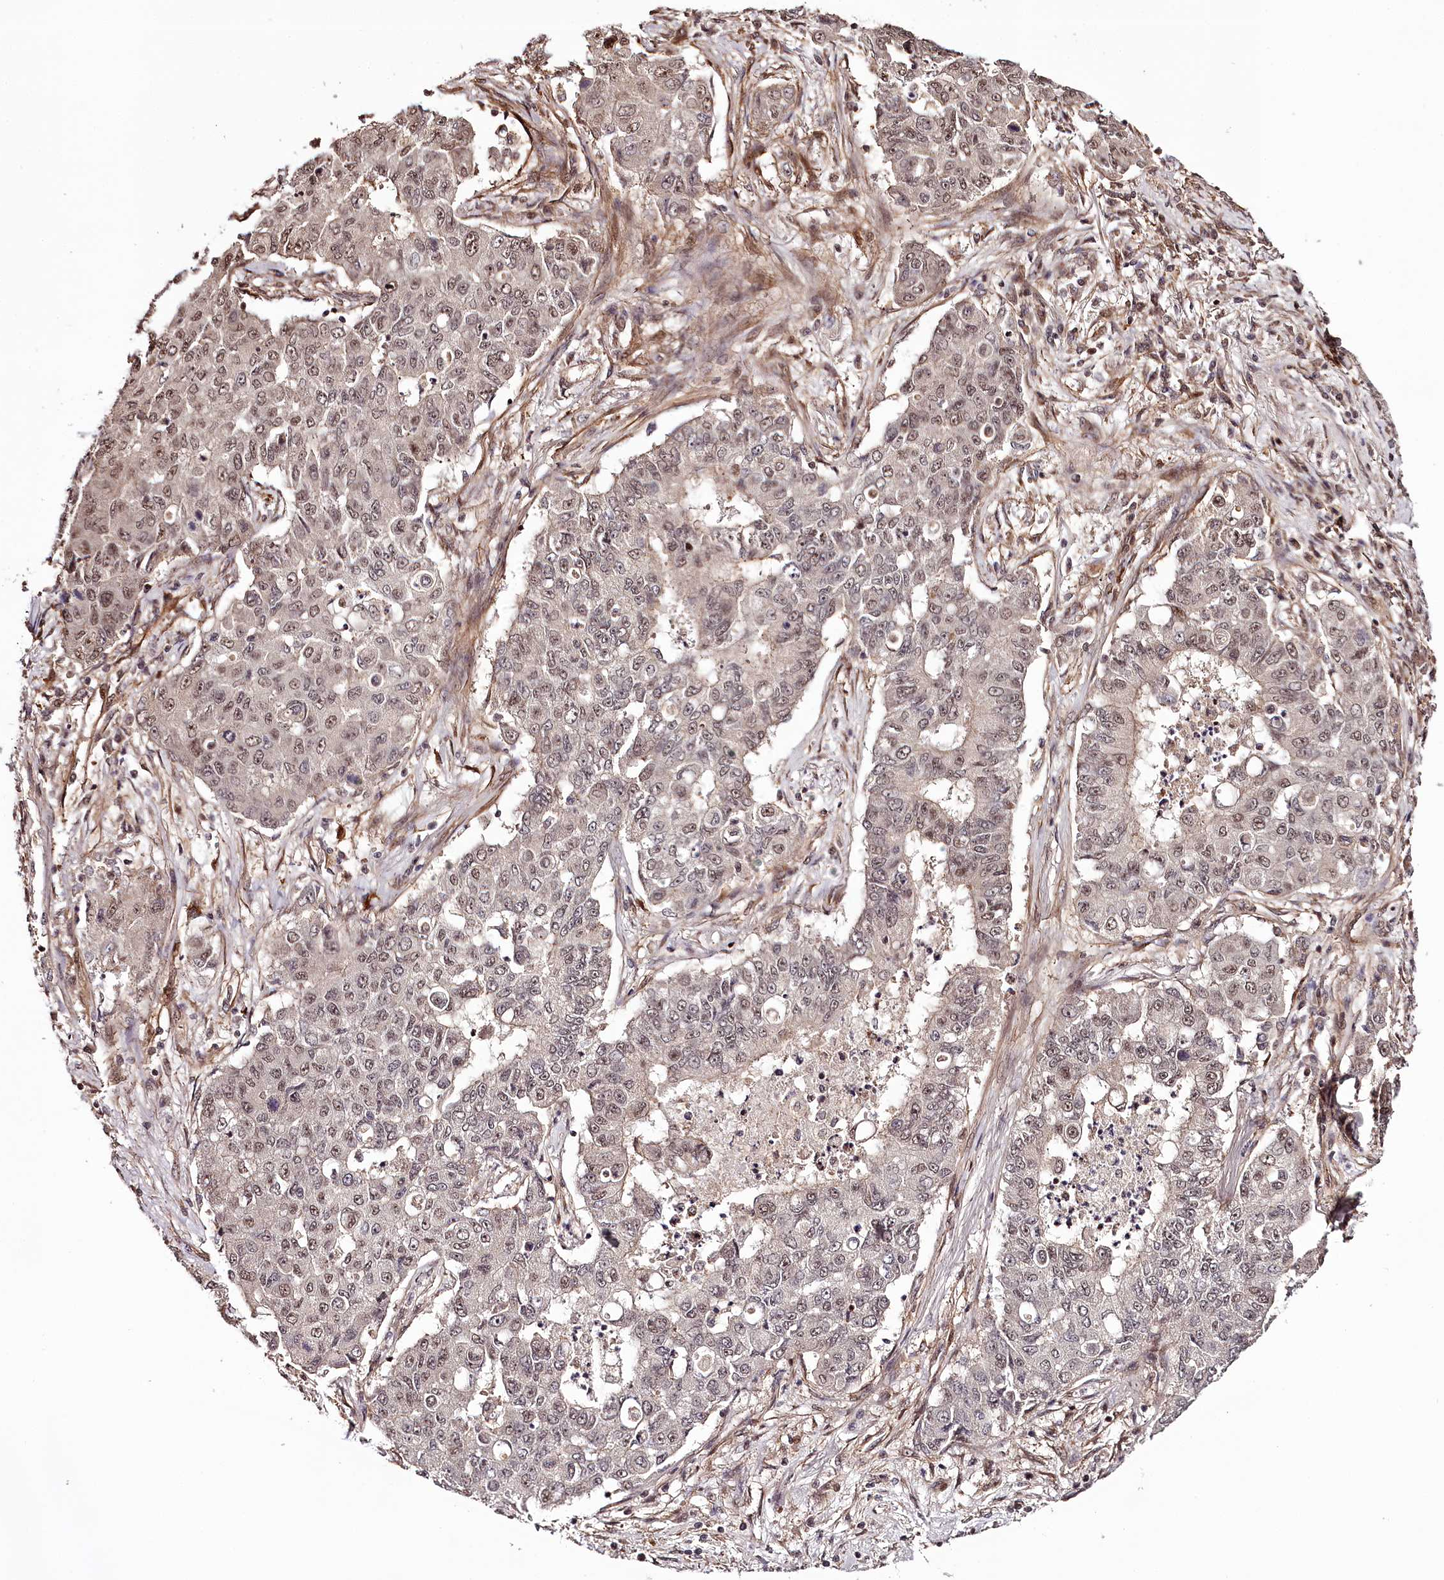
{"staining": {"intensity": "weak", "quantity": "25%-75%", "location": "nuclear"}, "tissue": "lung cancer", "cell_type": "Tumor cells", "image_type": "cancer", "snomed": [{"axis": "morphology", "description": "Squamous cell carcinoma, NOS"}, {"axis": "topography", "description": "Lung"}], "caption": "A brown stain labels weak nuclear staining of a protein in lung cancer tumor cells.", "gene": "TTC33", "patient": {"sex": "male", "age": 74}}